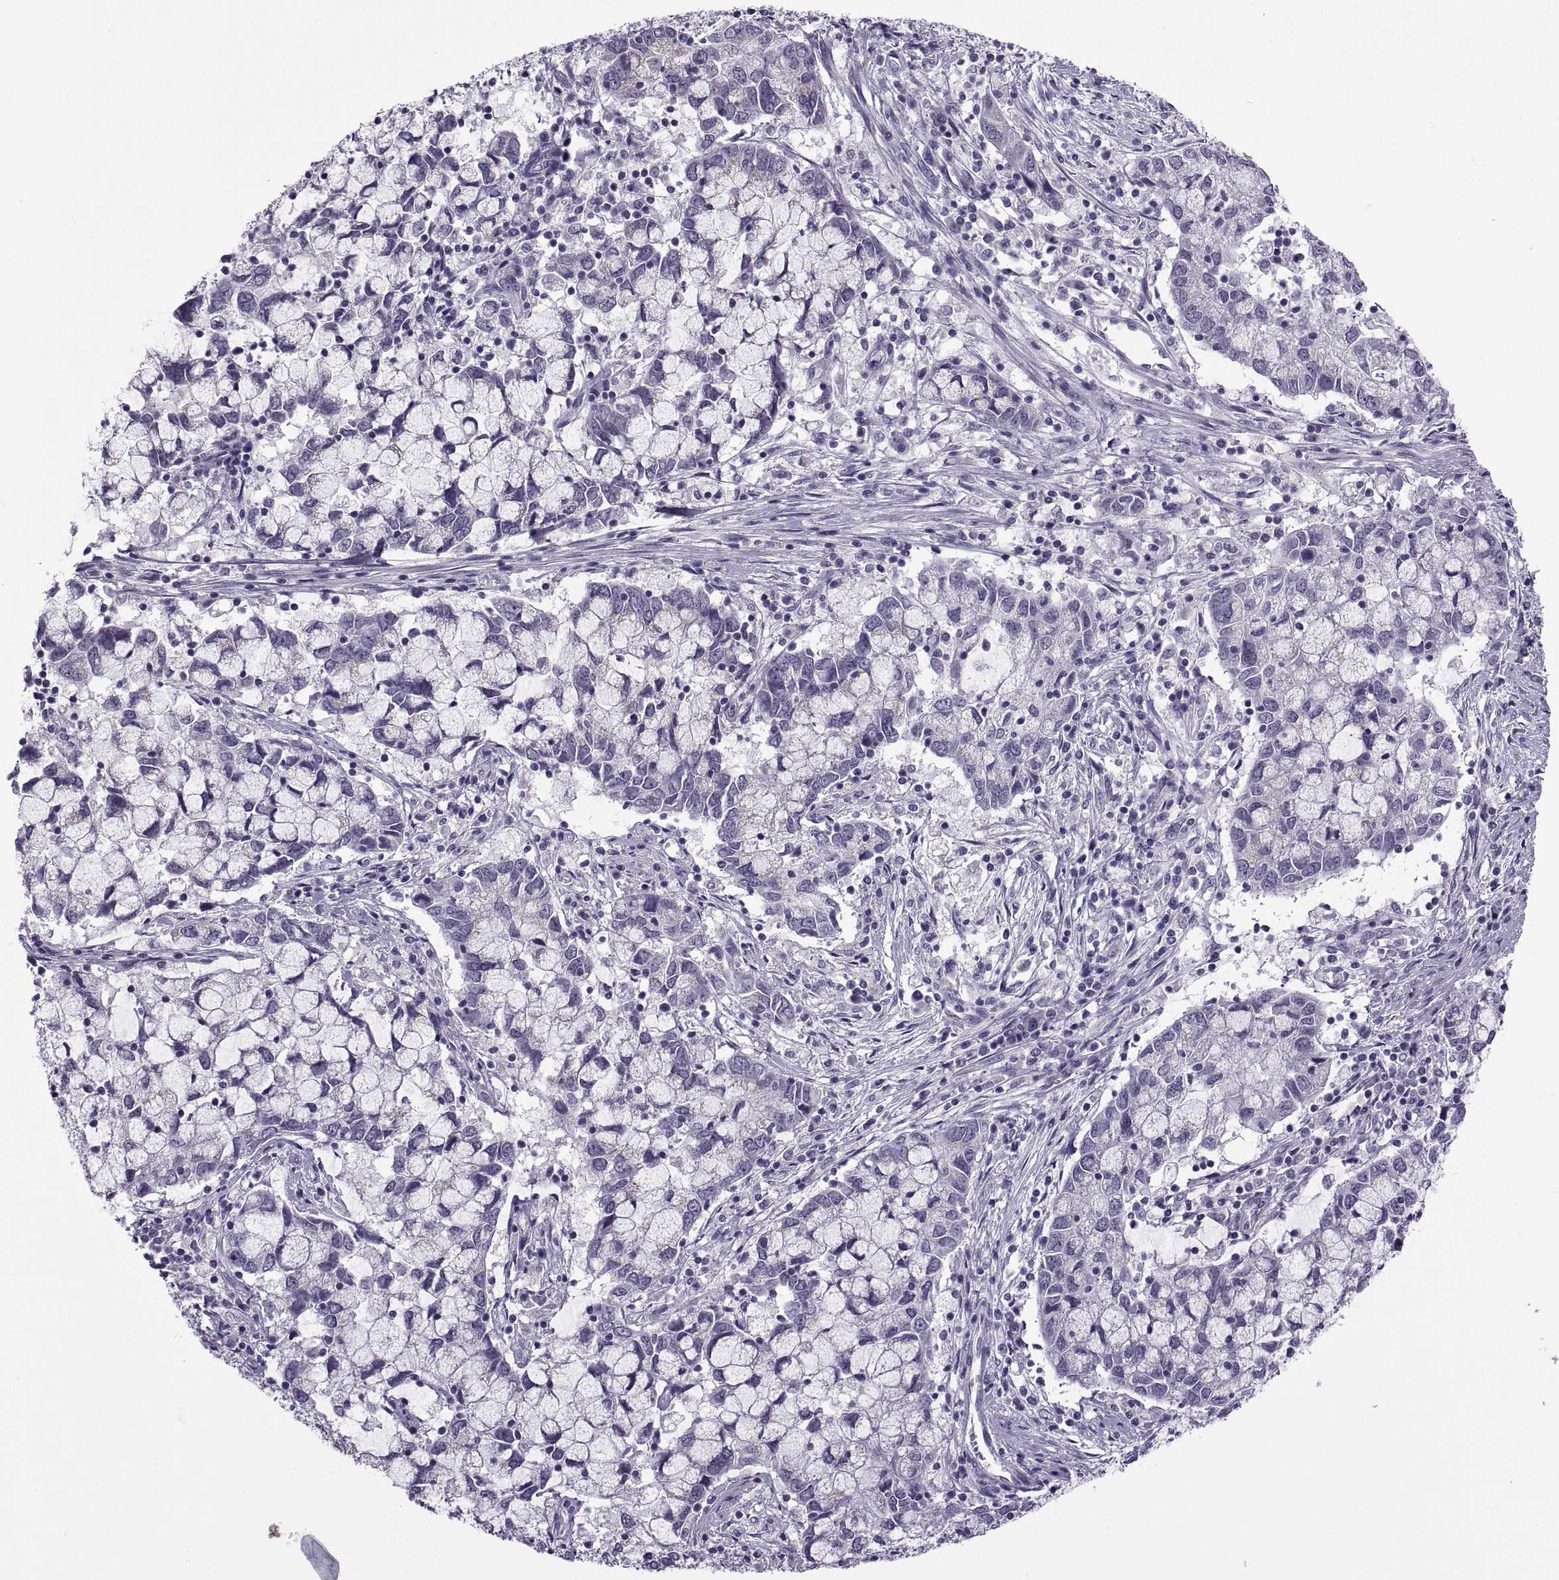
{"staining": {"intensity": "negative", "quantity": "none", "location": "none"}, "tissue": "cervical cancer", "cell_type": "Tumor cells", "image_type": "cancer", "snomed": [{"axis": "morphology", "description": "Adenocarcinoma, NOS"}, {"axis": "topography", "description": "Cervix"}], "caption": "This is a histopathology image of immunohistochemistry staining of cervical adenocarcinoma, which shows no expression in tumor cells. (Stains: DAB (3,3'-diaminobenzidine) immunohistochemistry with hematoxylin counter stain, Microscopy: brightfield microscopy at high magnification).", "gene": "MAGEB1", "patient": {"sex": "female", "age": 40}}